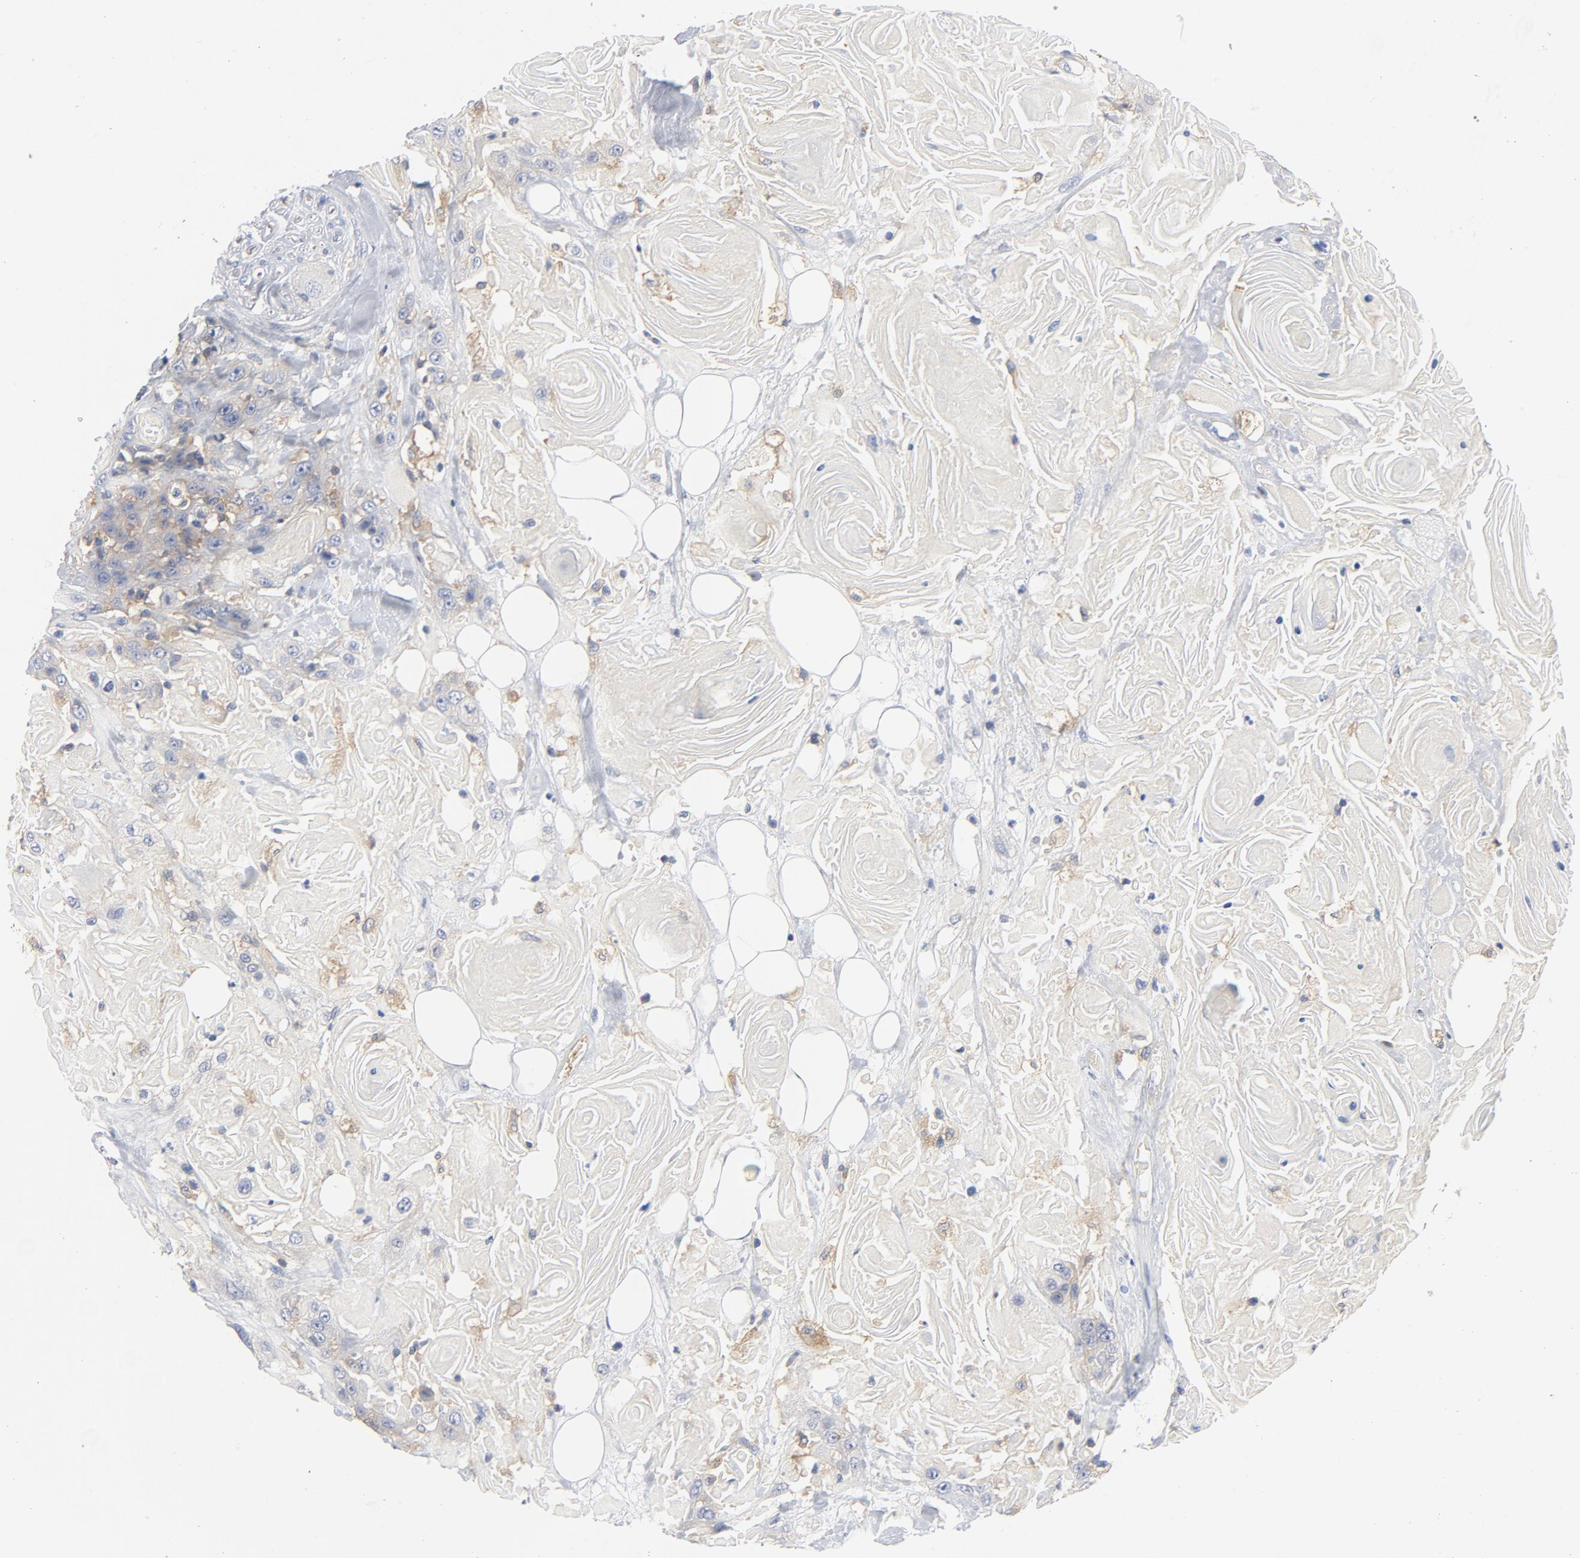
{"staining": {"intensity": "weak", "quantity": "<25%", "location": "cytoplasmic/membranous"}, "tissue": "head and neck cancer", "cell_type": "Tumor cells", "image_type": "cancer", "snomed": [{"axis": "morphology", "description": "Squamous cell carcinoma, NOS"}, {"axis": "topography", "description": "Head-Neck"}], "caption": "This micrograph is of squamous cell carcinoma (head and neck) stained with immunohistochemistry to label a protein in brown with the nuclei are counter-stained blue. There is no staining in tumor cells. Nuclei are stained in blue.", "gene": "SRC", "patient": {"sex": "female", "age": 84}}